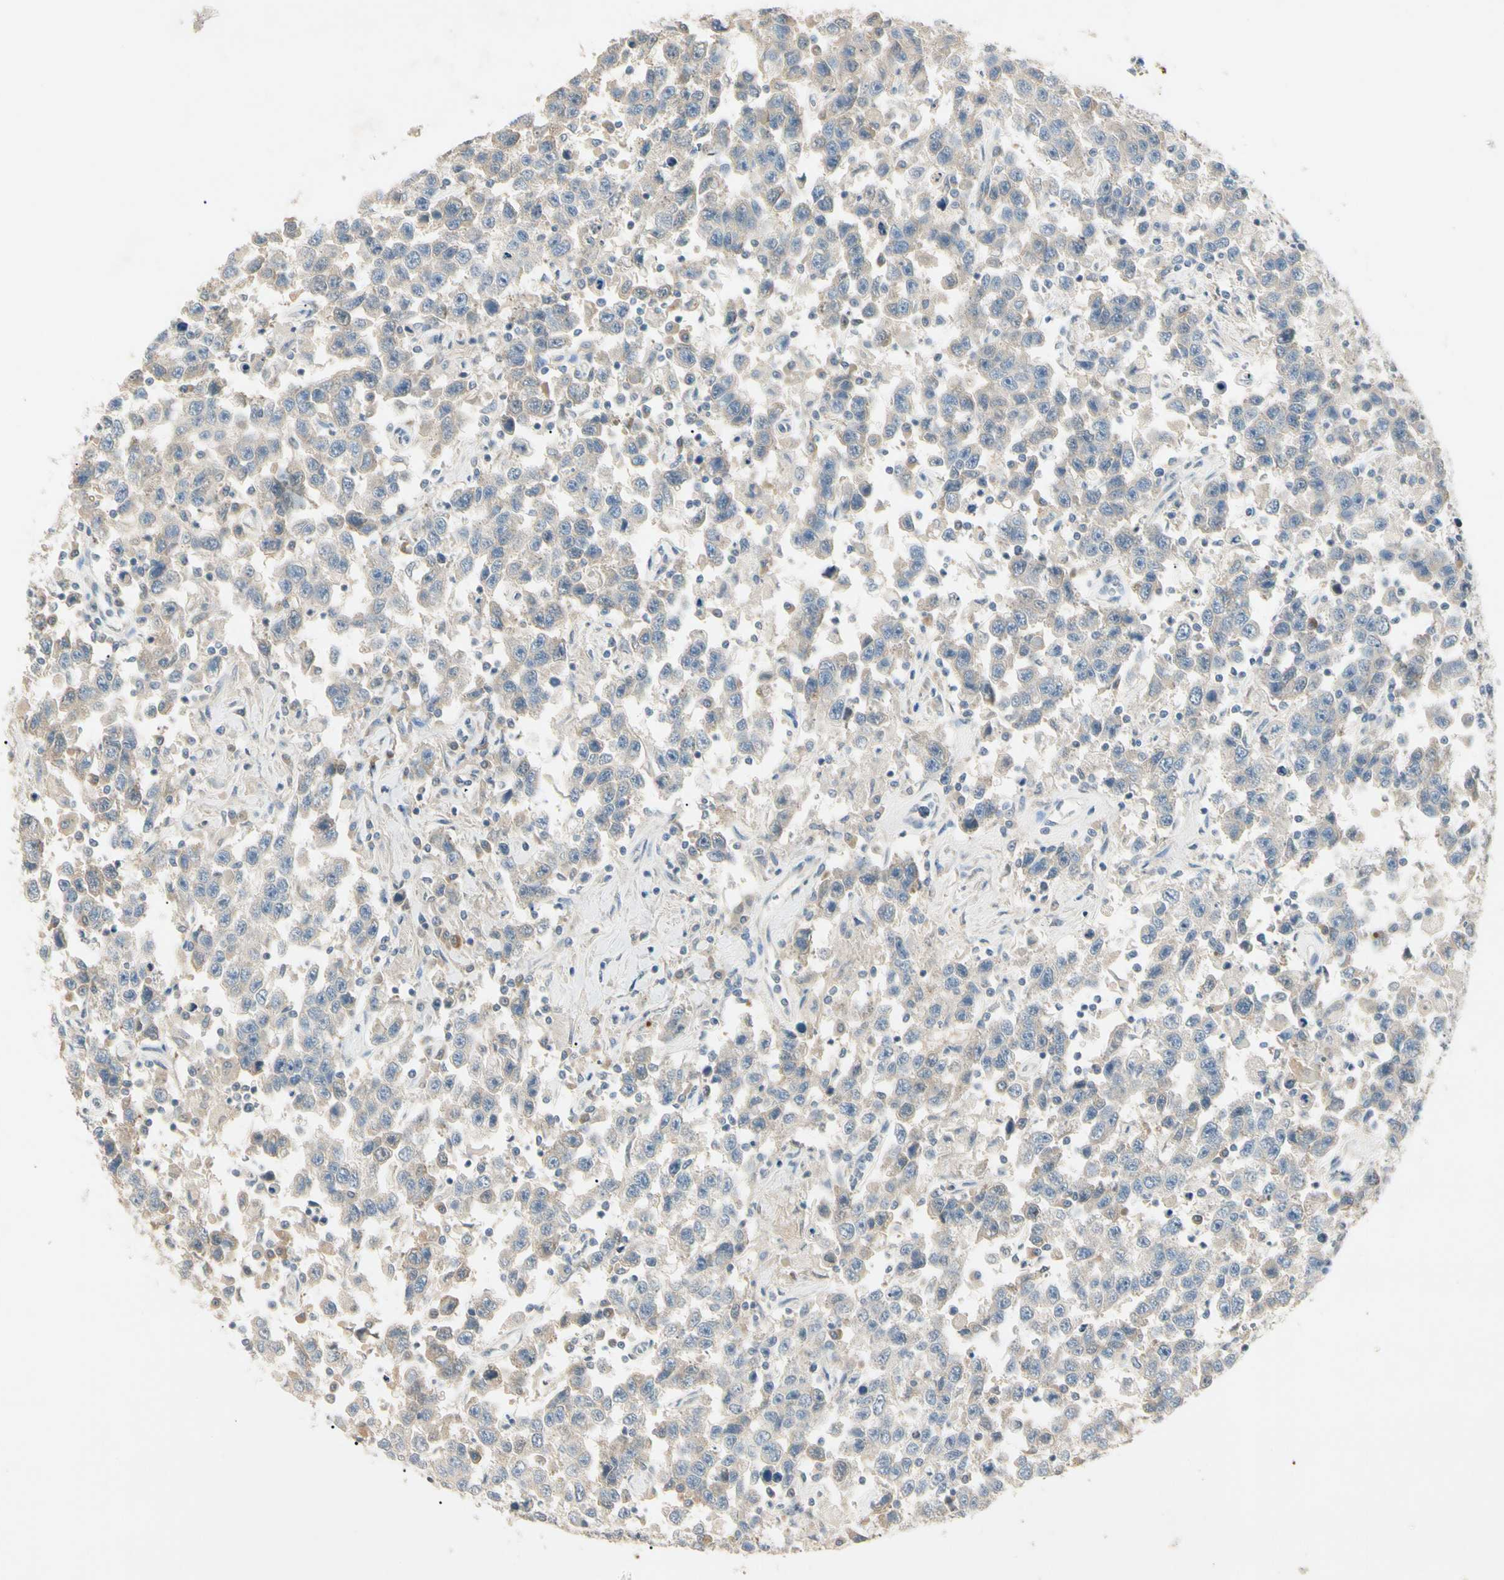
{"staining": {"intensity": "weak", "quantity": "<25%", "location": "cytoplasmic/membranous"}, "tissue": "testis cancer", "cell_type": "Tumor cells", "image_type": "cancer", "snomed": [{"axis": "morphology", "description": "Seminoma, NOS"}, {"axis": "topography", "description": "Testis"}], "caption": "Human seminoma (testis) stained for a protein using immunohistochemistry displays no staining in tumor cells.", "gene": "PRSS21", "patient": {"sex": "male", "age": 41}}